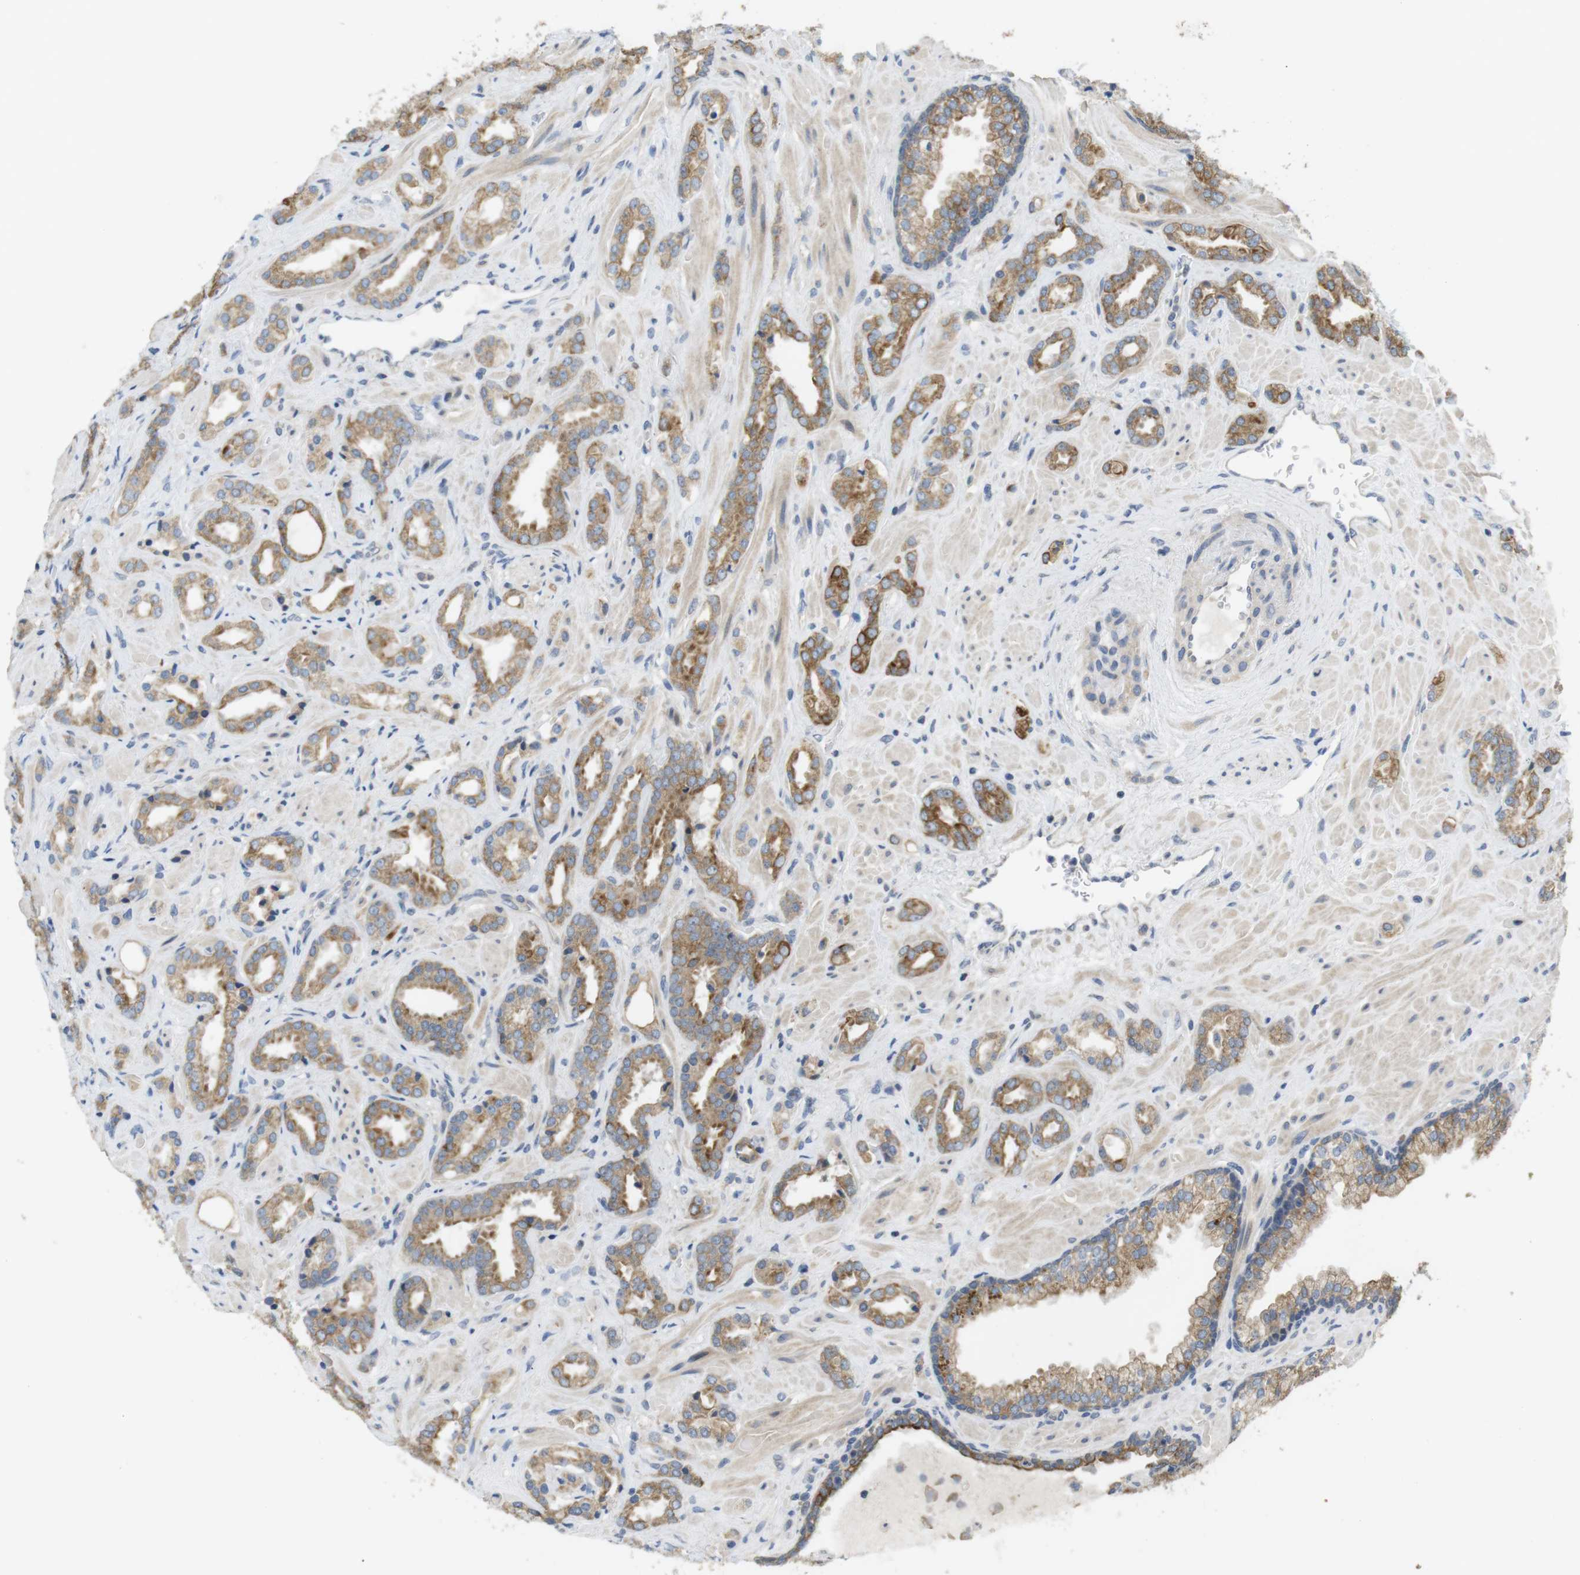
{"staining": {"intensity": "moderate", "quantity": ">75%", "location": "cytoplasmic/membranous"}, "tissue": "prostate cancer", "cell_type": "Tumor cells", "image_type": "cancer", "snomed": [{"axis": "morphology", "description": "Adenocarcinoma, High grade"}, {"axis": "topography", "description": "Prostate"}], "caption": "Immunohistochemical staining of human prostate adenocarcinoma (high-grade) demonstrates medium levels of moderate cytoplasmic/membranous positivity in about >75% of tumor cells.", "gene": "ADGRL3", "patient": {"sex": "male", "age": 64}}